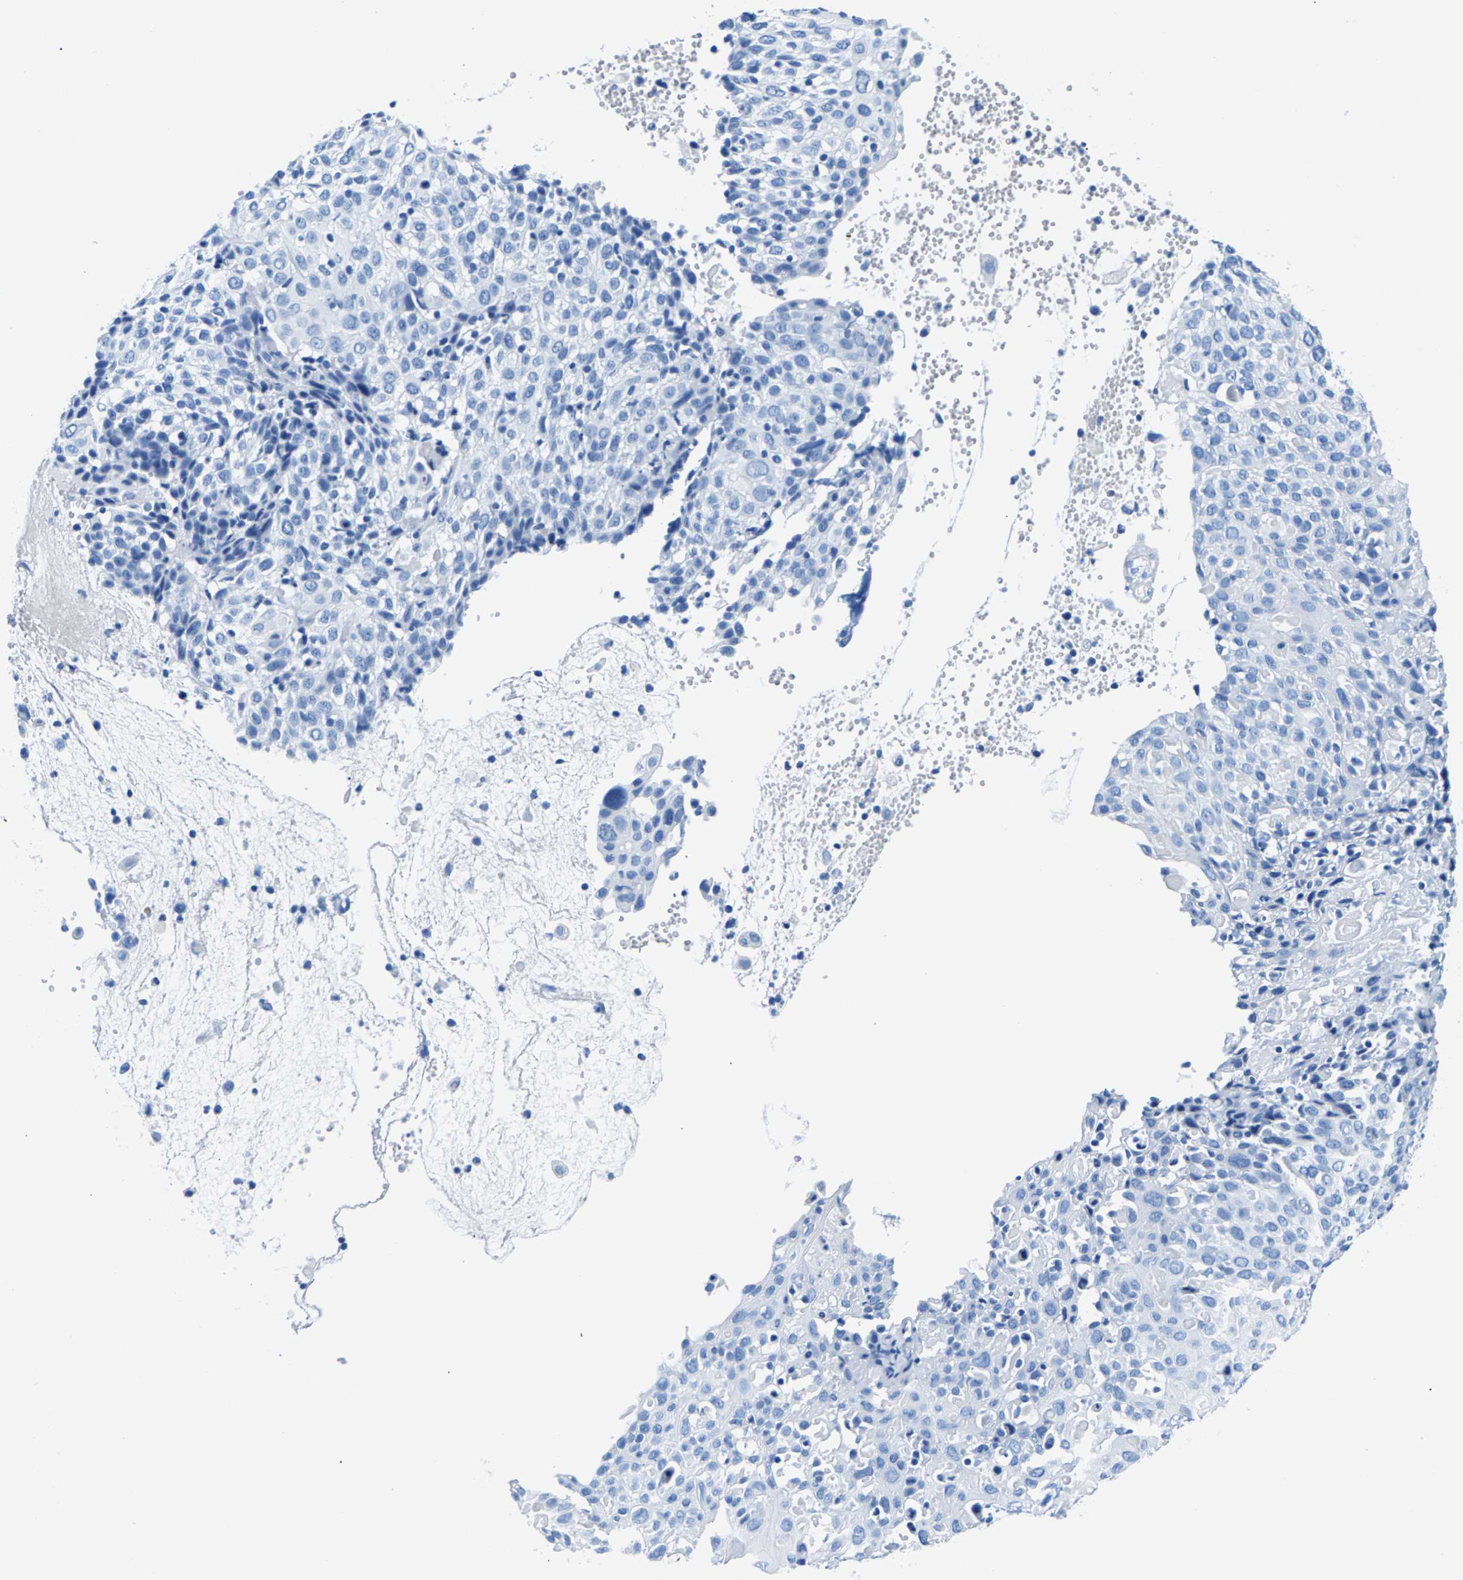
{"staining": {"intensity": "negative", "quantity": "none", "location": "none"}, "tissue": "cervical cancer", "cell_type": "Tumor cells", "image_type": "cancer", "snomed": [{"axis": "morphology", "description": "Squamous cell carcinoma, NOS"}, {"axis": "topography", "description": "Cervix"}], "caption": "The image shows no staining of tumor cells in squamous cell carcinoma (cervical). Brightfield microscopy of immunohistochemistry (IHC) stained with DAB (3,3'-diaminobenzidine) (brown) and hematoxylin (blue), captured at high magnification.", "gene": "CPS1", "patient": {"sex": "female", "age": 74}}